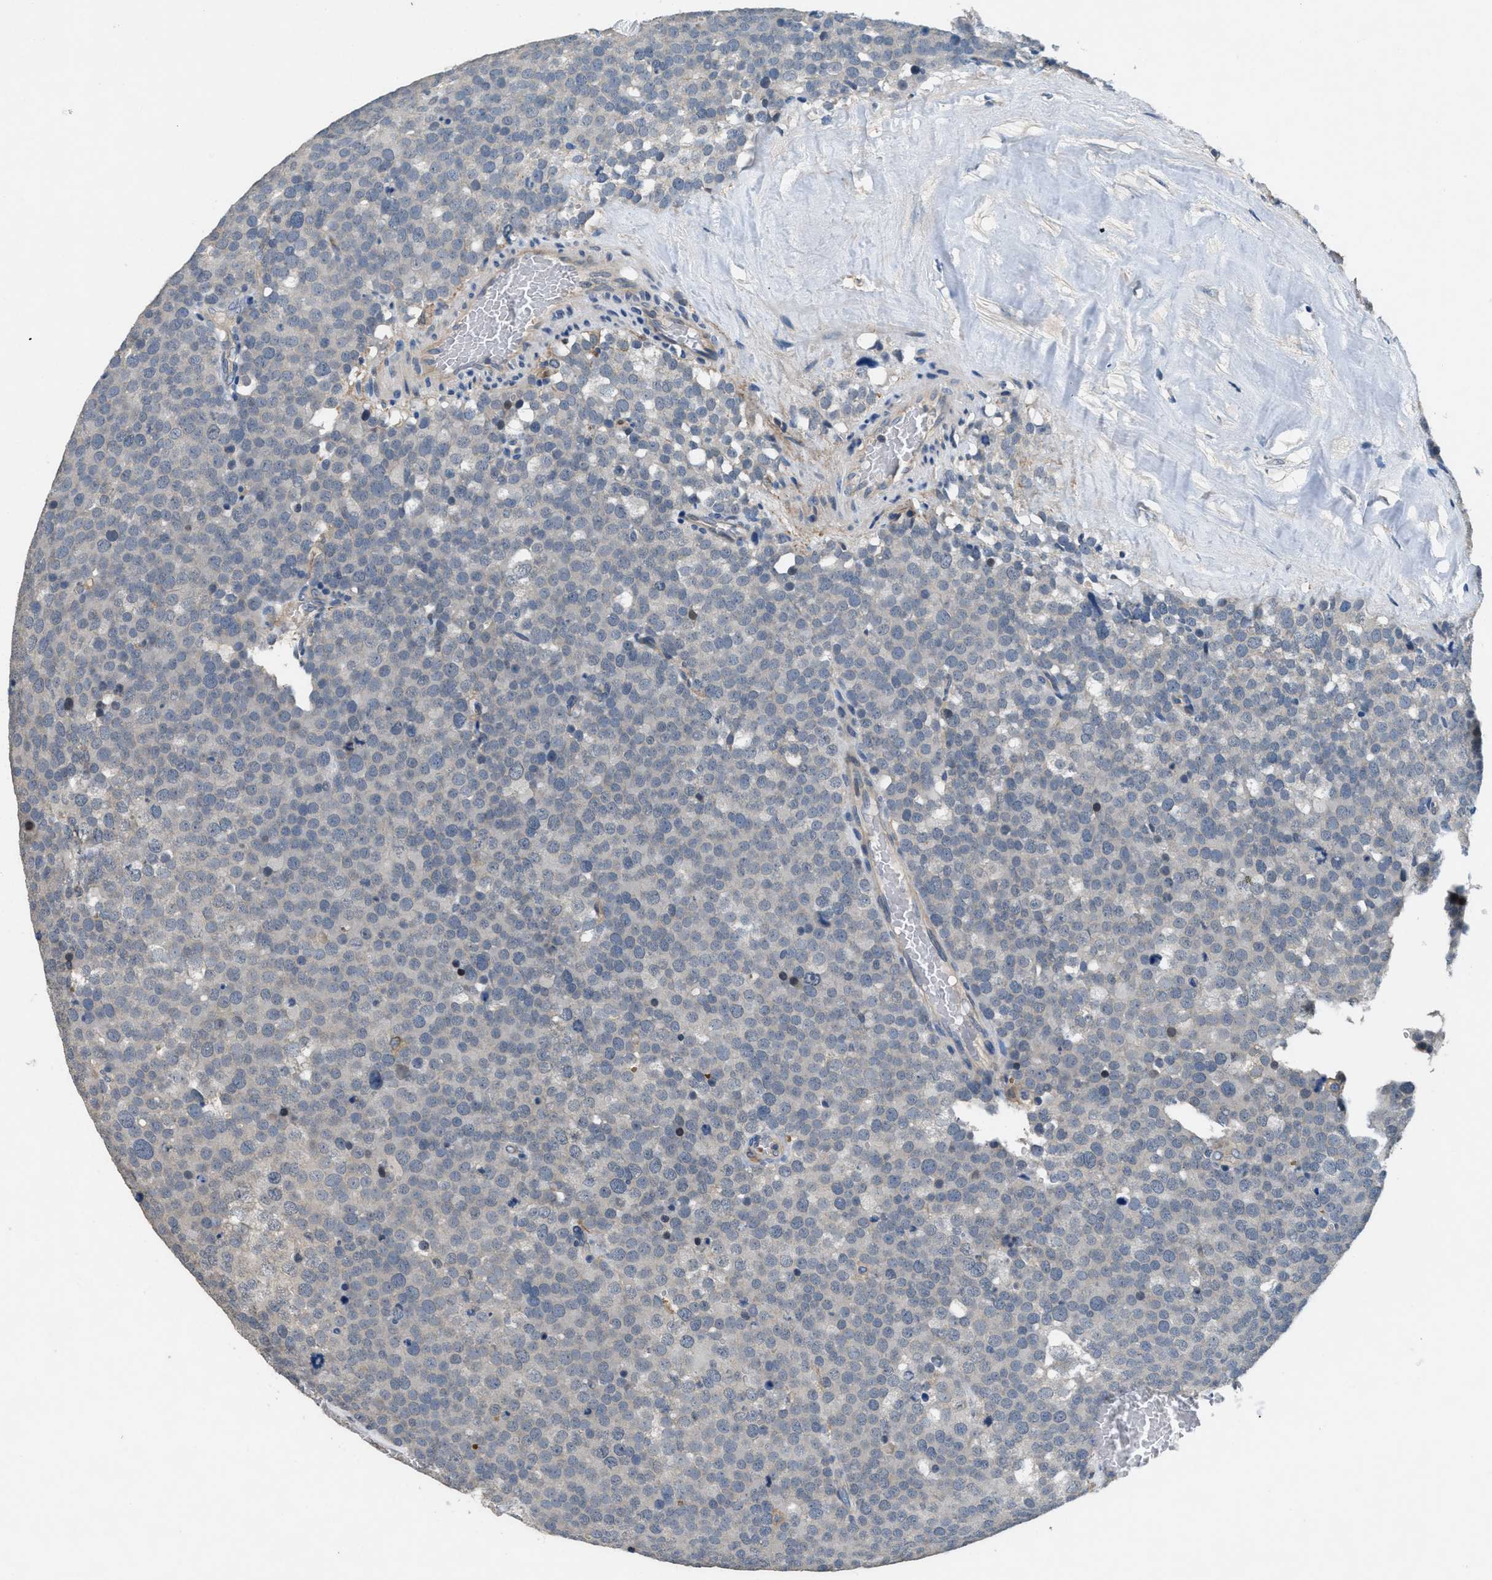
{"staining": {"intensity": "negative", "quantity": "none", "location": "none"}, "tissue": "testis cancer", "cell_type": "Tumor cells", "image_type": "cancer", "snomed": [{"axis": "morphology", "description": "Normal tissue, NOS"}, {"axis": "morphology", "description": "Seminoma, NOS"}, {"axis": "topography", "description": "Testis"}], "caption": "Testis cancer stained for a protein using immunohistochemistry reveals no staining tumor cells.", "gene": "DGKE", "patient": {"sex": "male", "age": 71}}